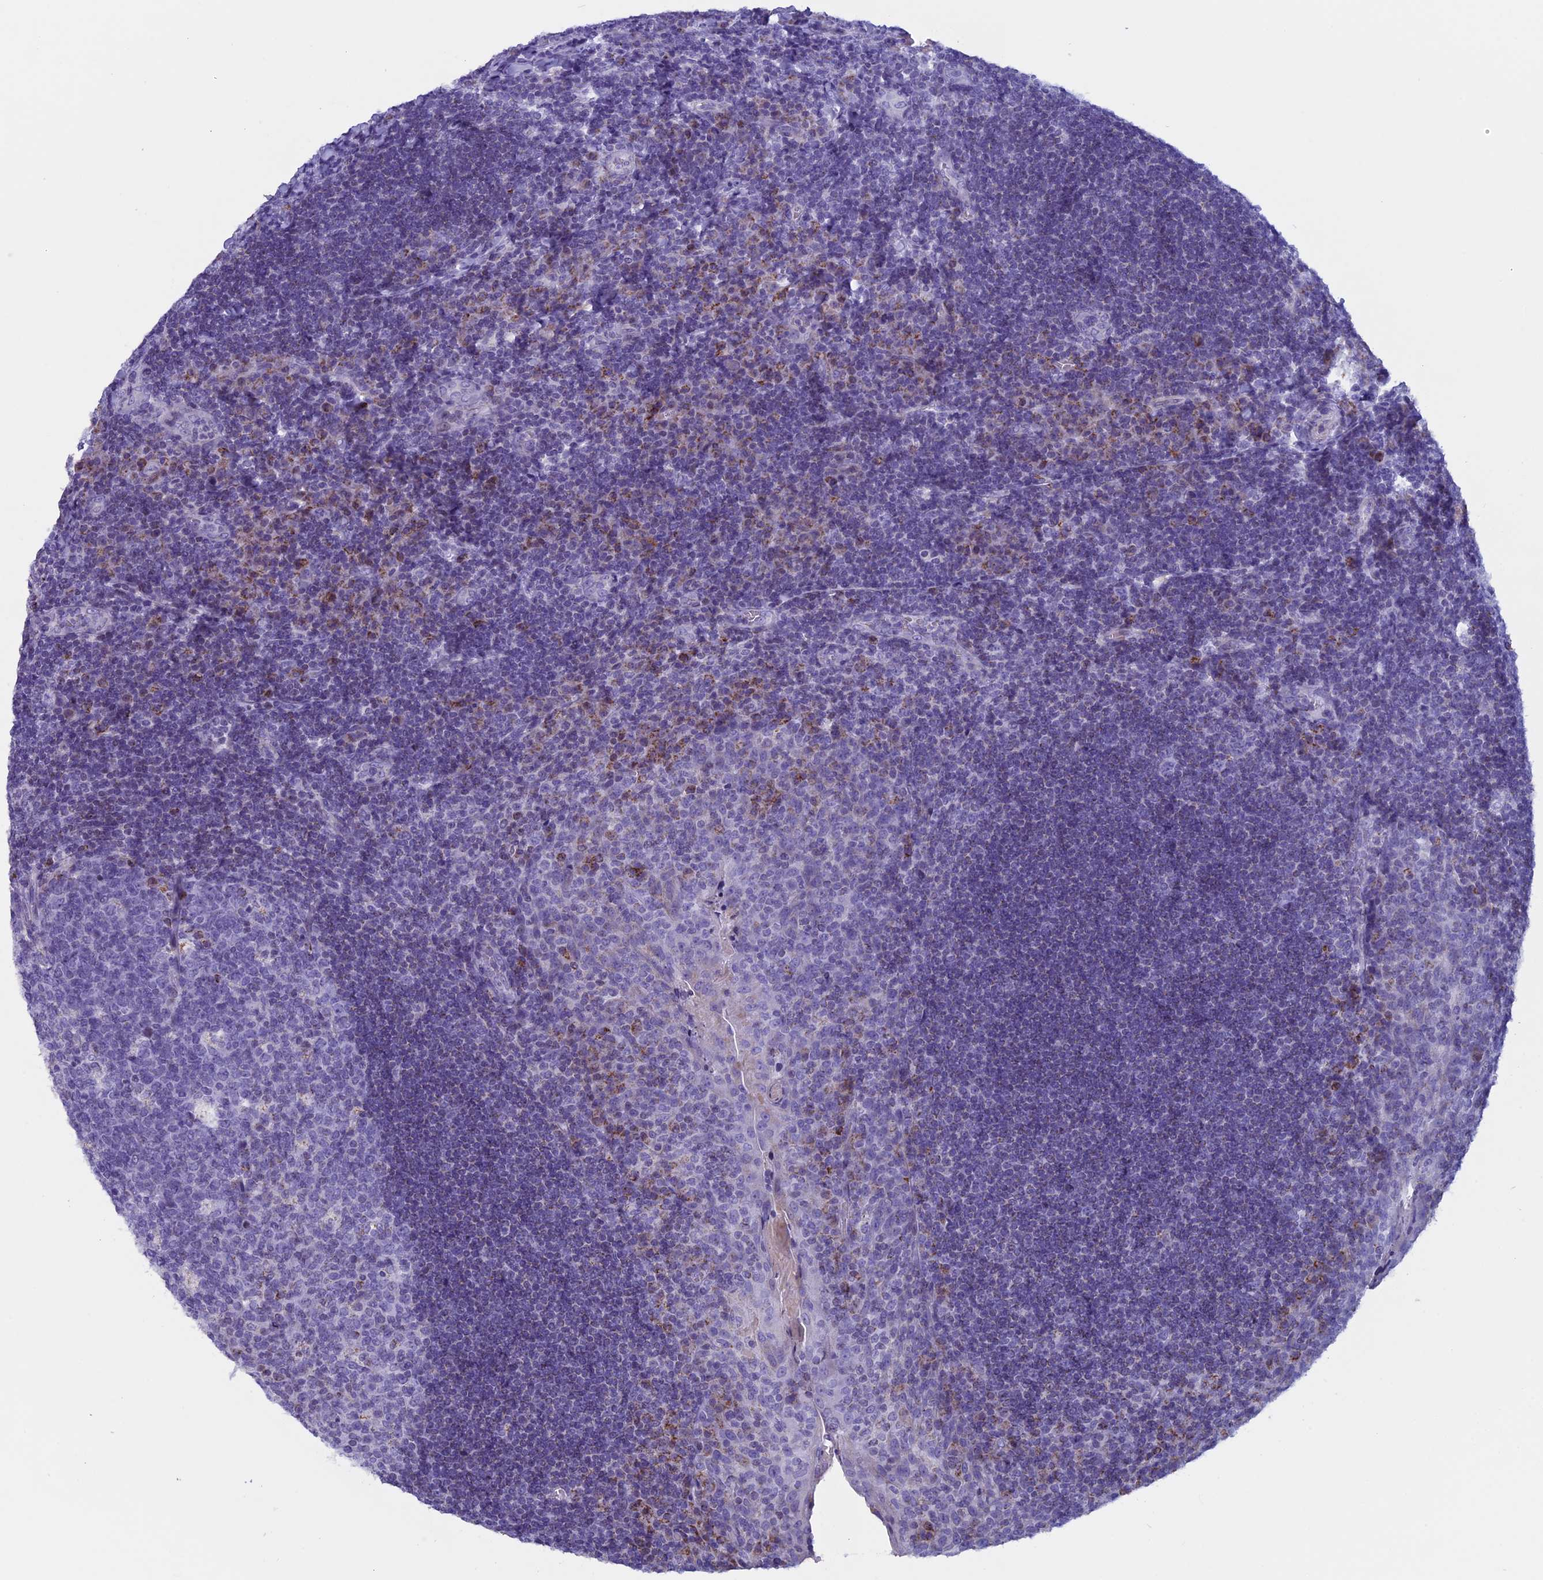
{"staining": {"intensity": "negative", "quantity": "none", "location": "none"}, "tissue": "tonsil", "cell_type": "Germinal center cells", "image_type": "normal", "snomed": [{"axis": "morphology", "description": "Normal tissue, NOS"}, {"axis": "topography", "description": "Tonsil"}], "caption": "This is an immunohistochemistry (IHC) image of benign tonsil. There is no positivity in germinal center cells.", "gene": "ZNF563", "patient": {"sex": "male", "age": 17}}